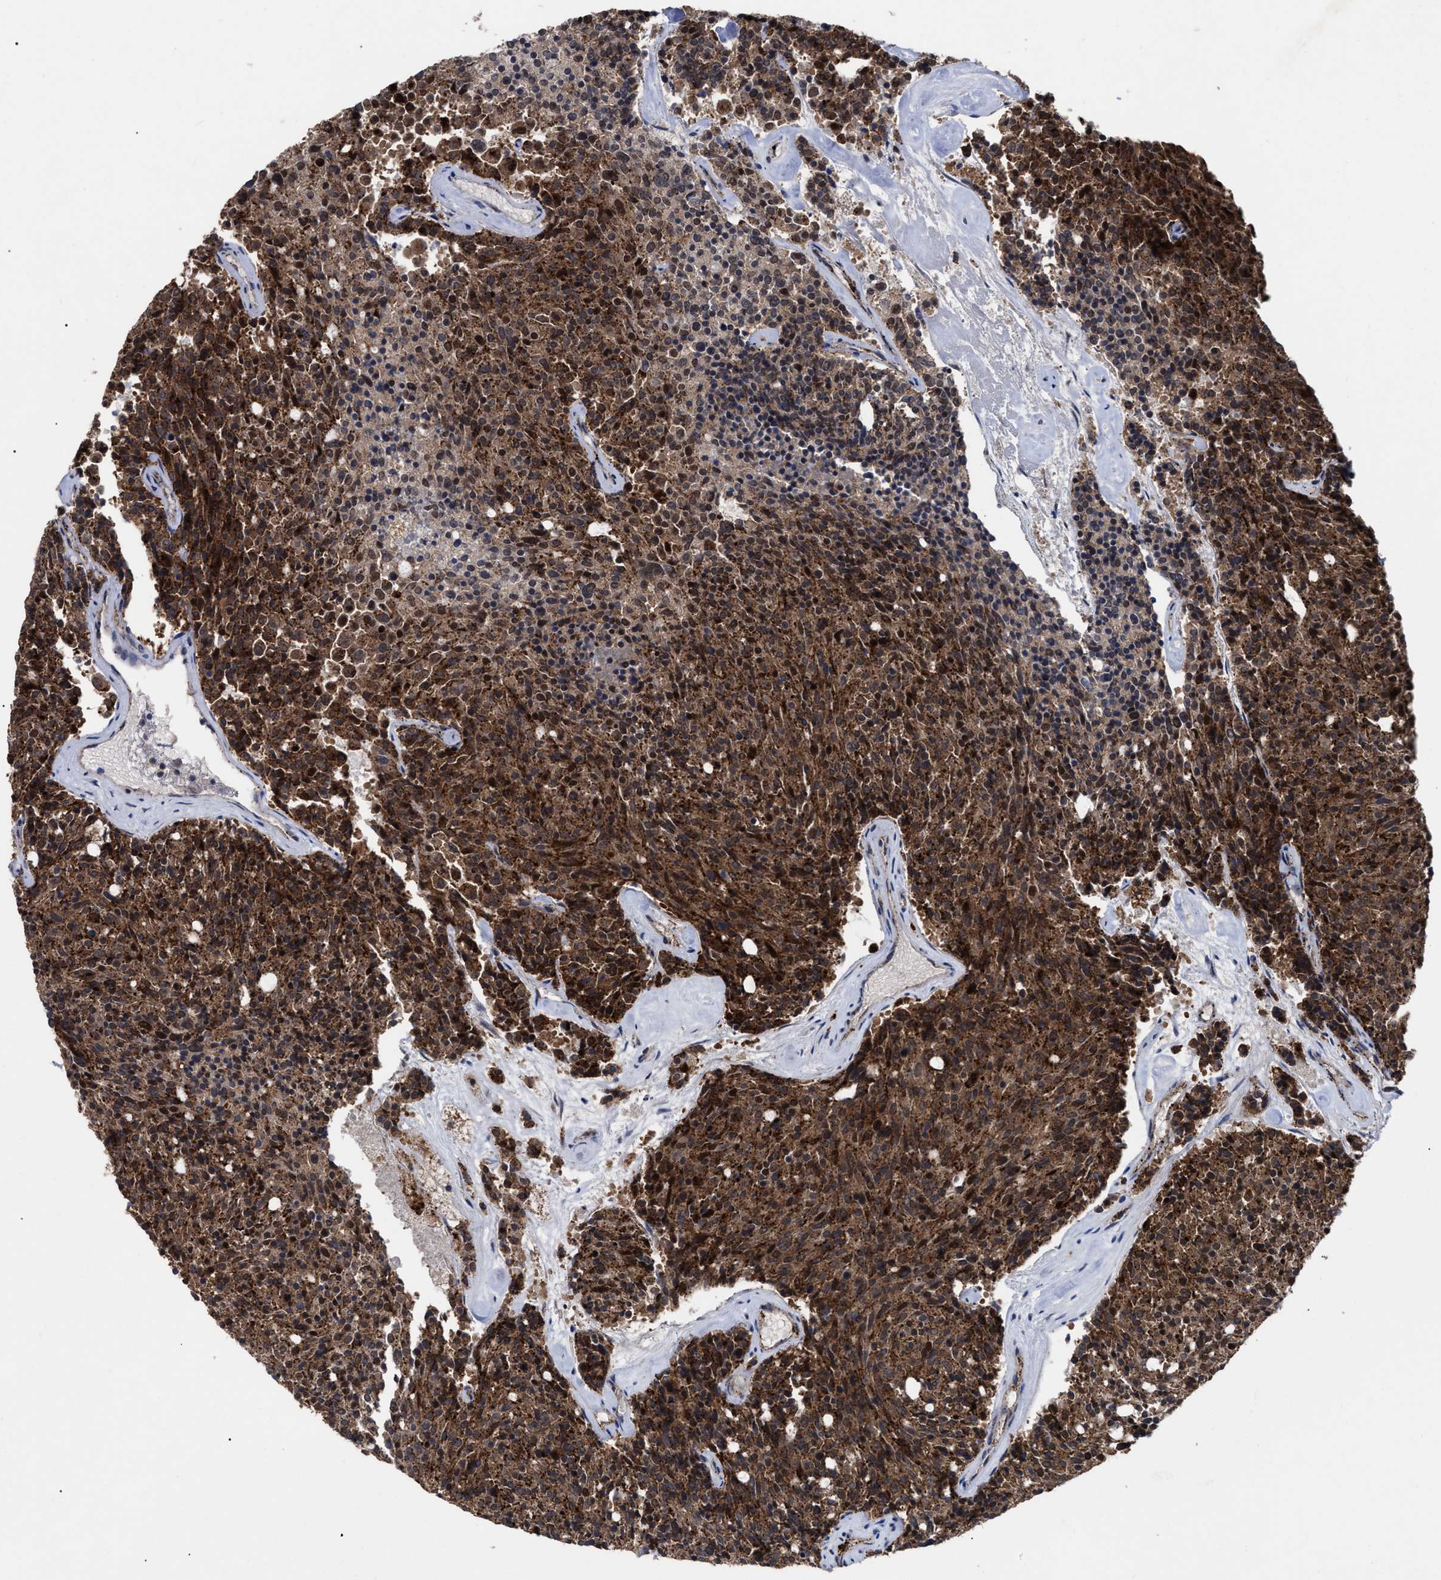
{"staining": {"intensity": "strong", "quantity": ">75%", "location": "cytoplasmic/membranous"}, "tissue": "carcinoid", "cell_type": "Tumor cells", "image_type": "cancer", "snomed": [{"axis": "morphology", "description": "Carcinoid, malignant, NOS"}, {"axis": "topography", "description": "Pancreas"}], "caption": "A high-resolution micrograph shows immunohistochemistry staining of carcinoid, which shows strong cytoplasmic/membranous staining in about >75% of tumor cells. The staining was performed using DAB (3,3'-diaminobenzidine) to visualize the protein expression in brown, while the nuclei were stained in blue with hematoxylin (Magnification: 20x).", "gene": "UPF1", "patient": {"sex": "female", "age": 54}}